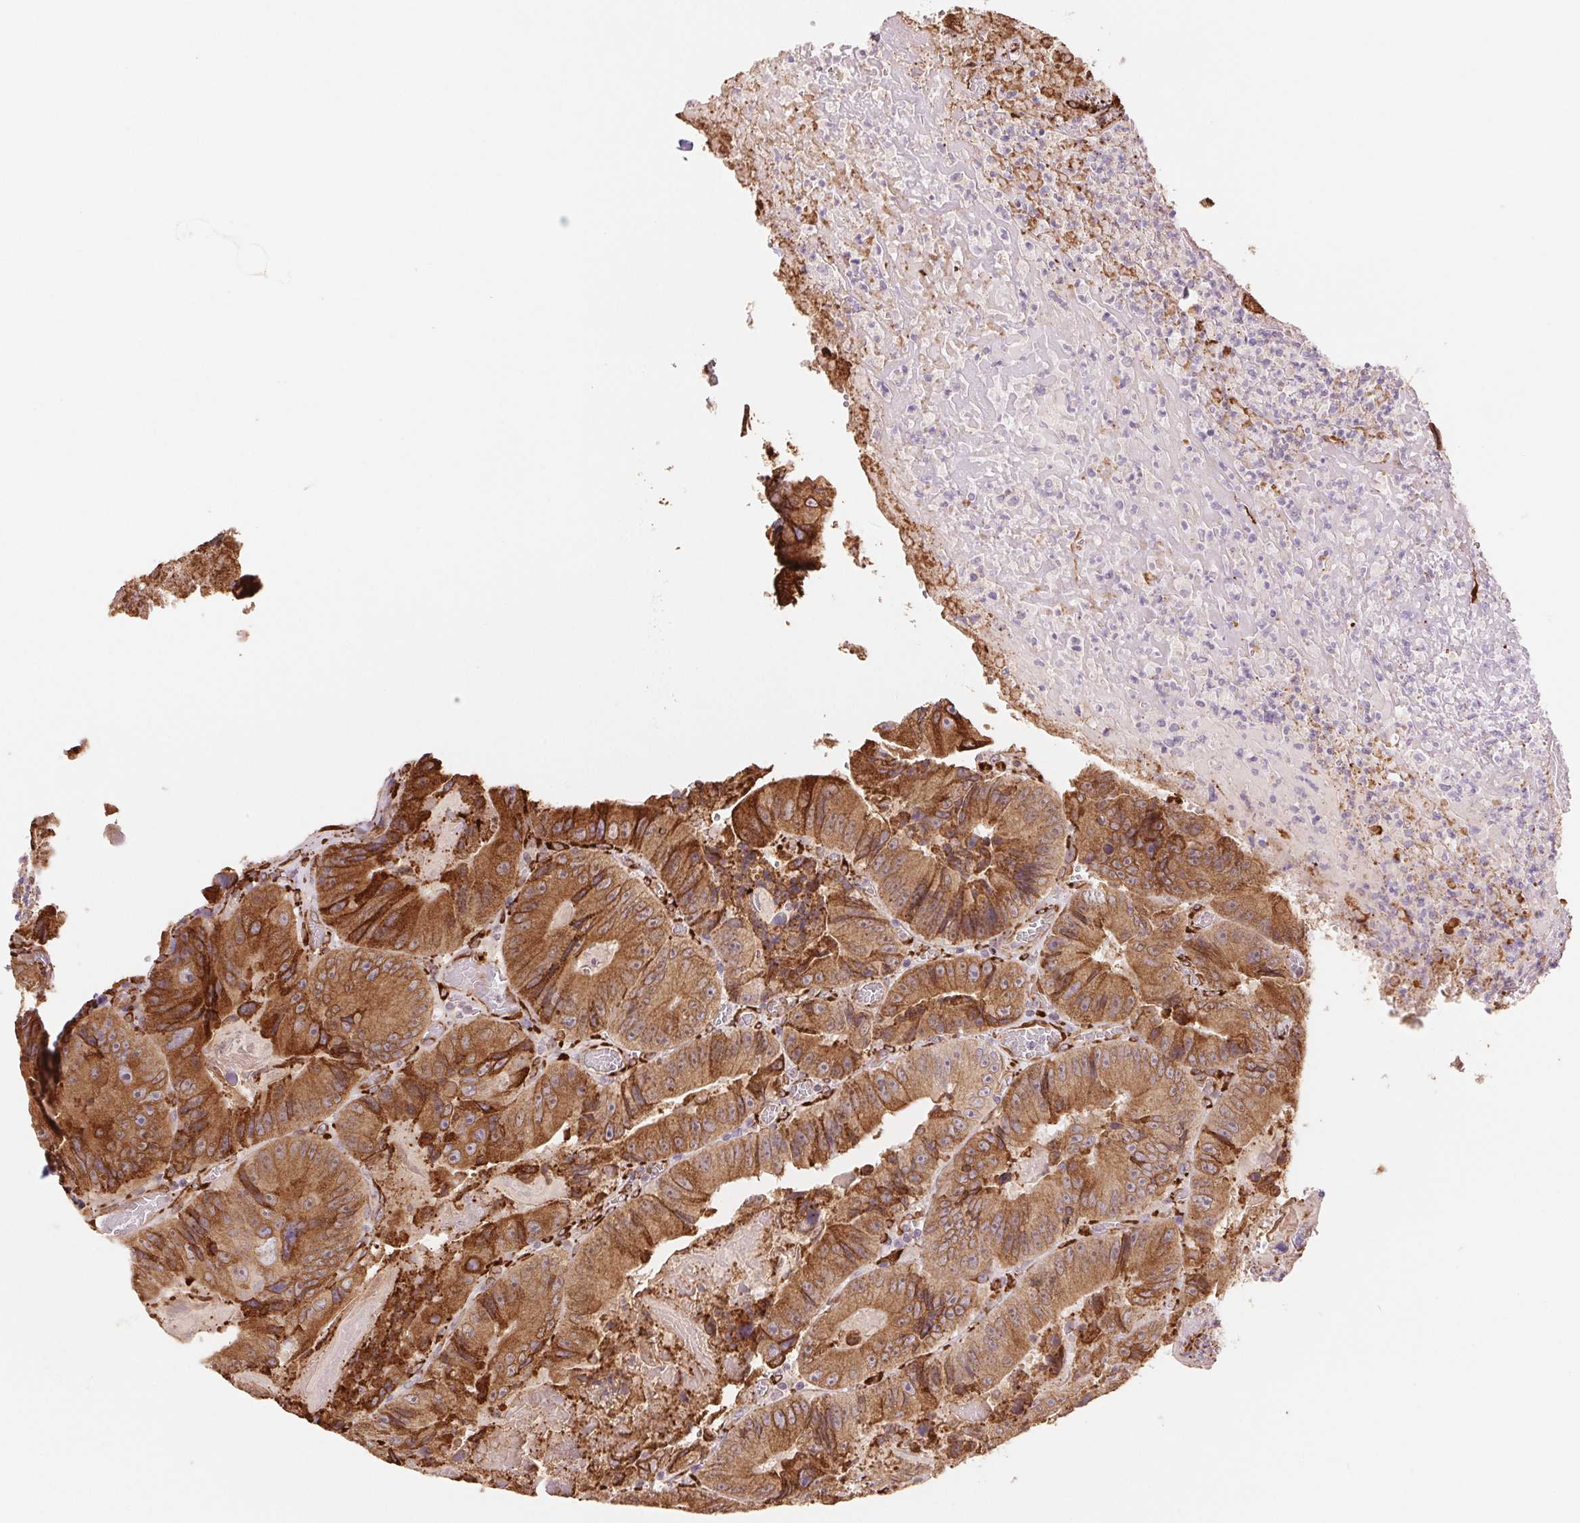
{"staining": {"intensity": "moderate", "quantity": ">75%", "location": "cytoplasmic/membranous"}, "tissue": "colorectal cancer", "cell_type": "Tumor cells", "image_type": "cancer", "snomed": [{"axis": "morphology", "description": "Adenocarcinoma, NOS"}, {"axis": "topography", "description": "Colon"}], "caption": "An immunohistochemistry histopathology image of neoplastic tissue is shown. Protein staining in brown highlights moderate cytoplasmic/membranous positivity in colorectal adenocarcinoma within tumor cells.", "gene": "FKBP10", "patient": {"sex": "female", "age": 86}}